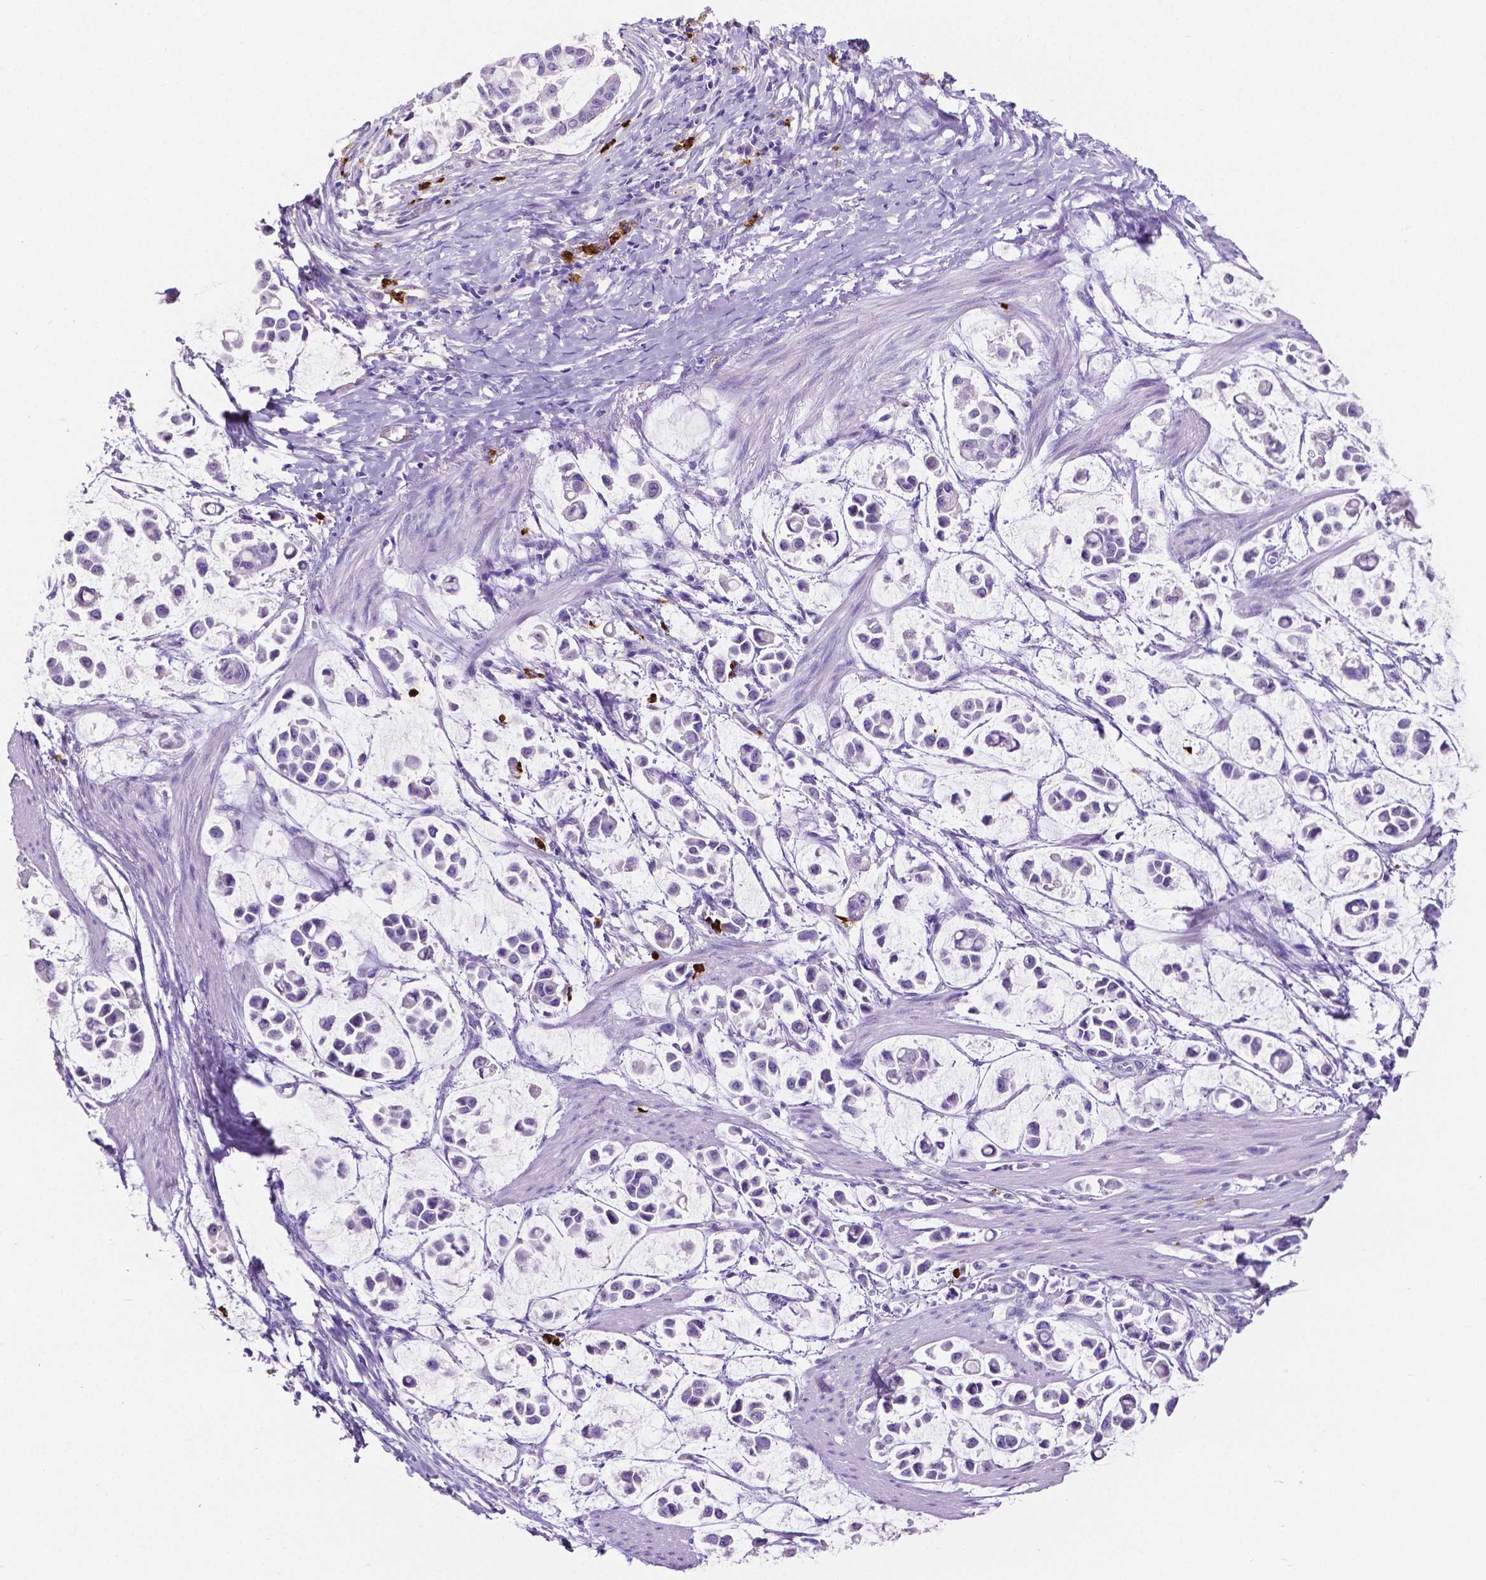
{"staining": {"intensity": "negative", "quantity": "none", "location": "none"}, "tissue": "stomach cancer", "cell_type": "Tumor cells", "image_type": "cancer", "snomed": [{"axis": "morphology", "description": "Adenocarcinoma, NOS"}, {"axis": "topography", "description": "Stomach"}], "caption": "Immunohistochemical staining of adenocarcinoma (stomach) demonstrates no significant positivity in tumor cells.", "gene": "MMP9", "patient": {"sex": "male", "age": 82}}